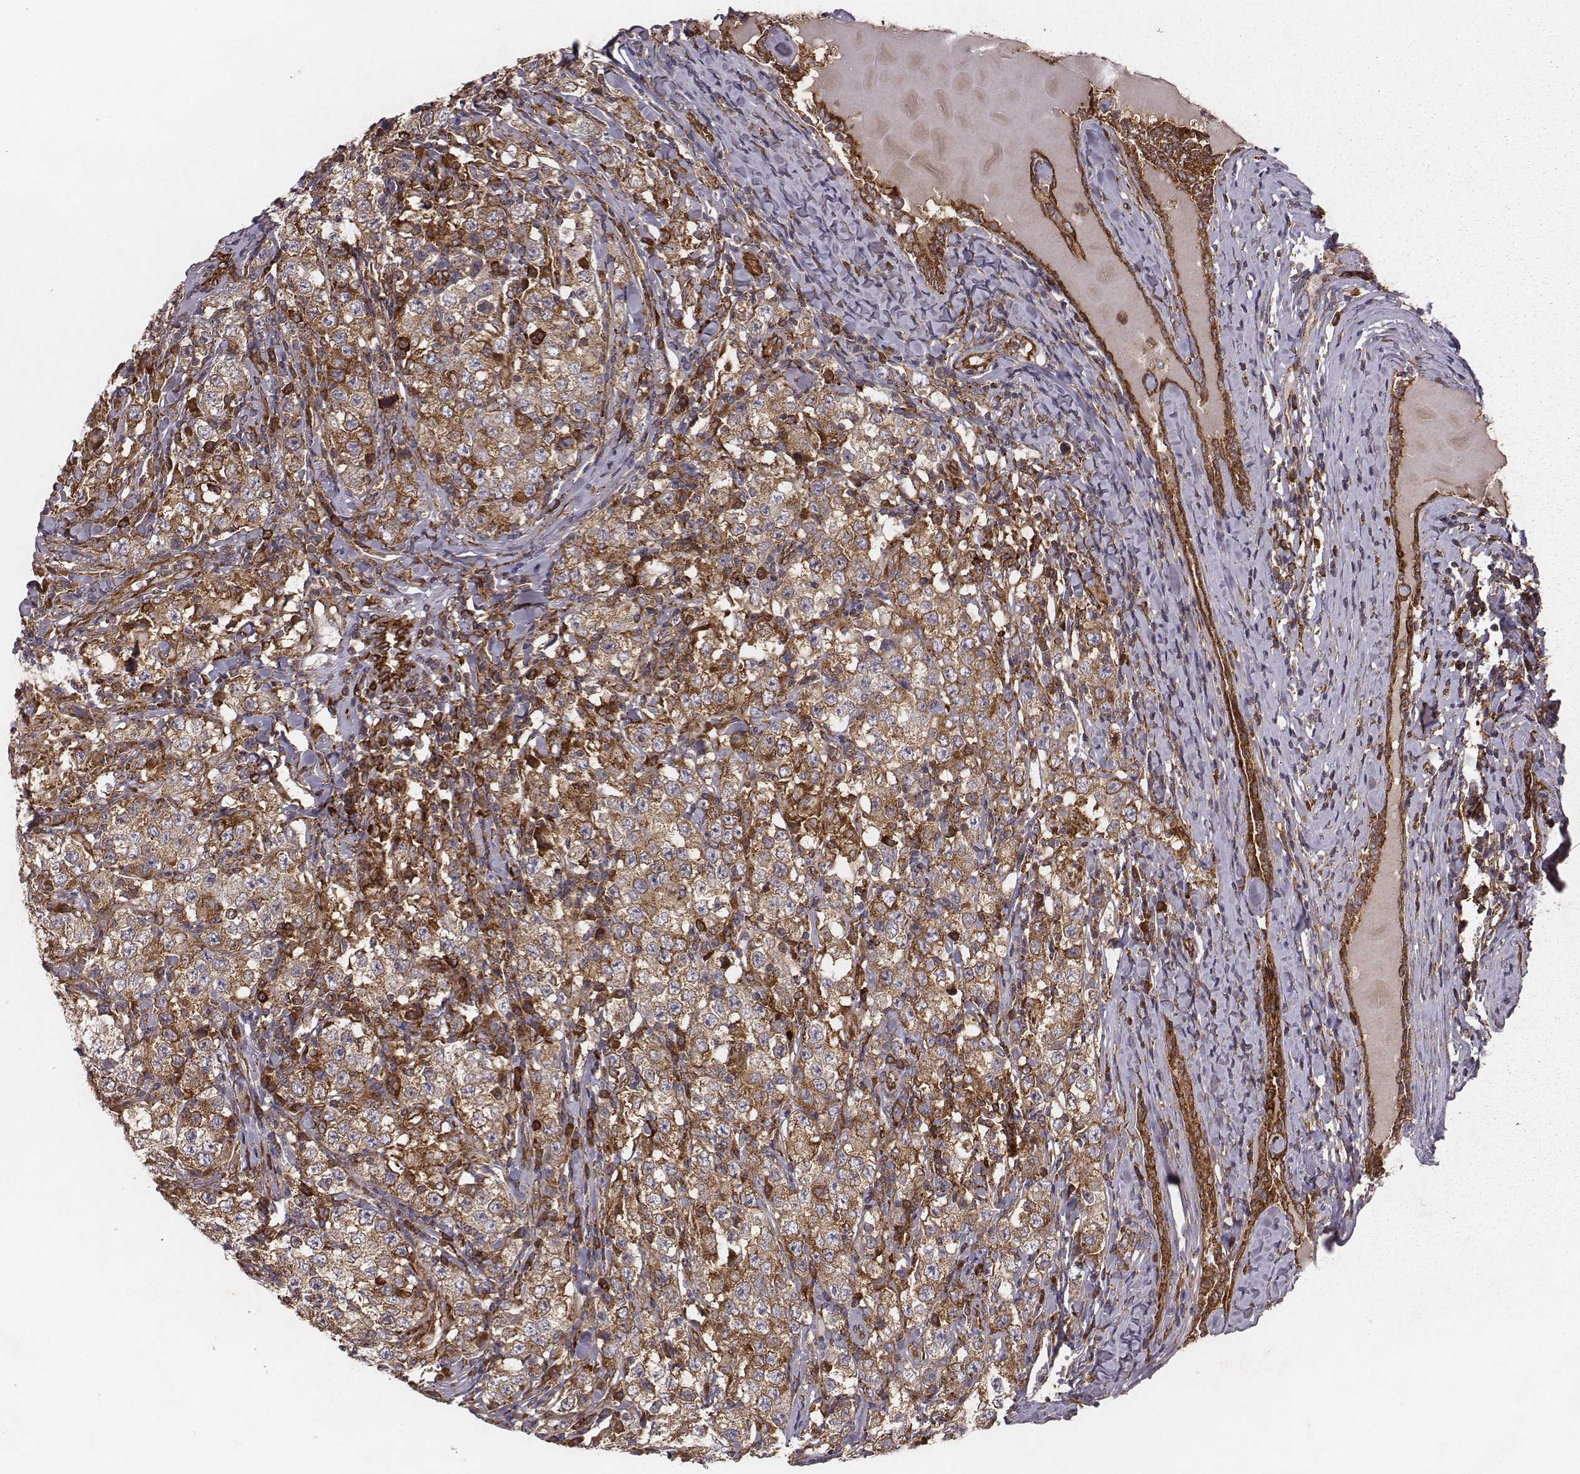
{"staining": {"intensity": "moderate", "quantity": ">75%", "location": "cytoplasmic/membranous"}, "tissue": "testis cancer", "cell_type": "Tumor cells", "image_type": "cancer", "snomed": [{"axis": "morphology", "description": "Seminoma, NOS"}, {"axis": "morphology", "description": "Carcinoma, Embryonal, NOS"}, {"axis": "topography", "description": "Testis"}], "caption": "DAB (3,3'-diaminobenzidine) immunohistochemical staining of human embryonal carcinoma (testis) displays moderate cytoplasmic/membranous protein positivity in about >75% of tumor cells. The protein of interest is shown in brown color, while the nuclei are stained blue.", "gene": "TXLNA", "patient": {"sex": "male", "age": 41}}